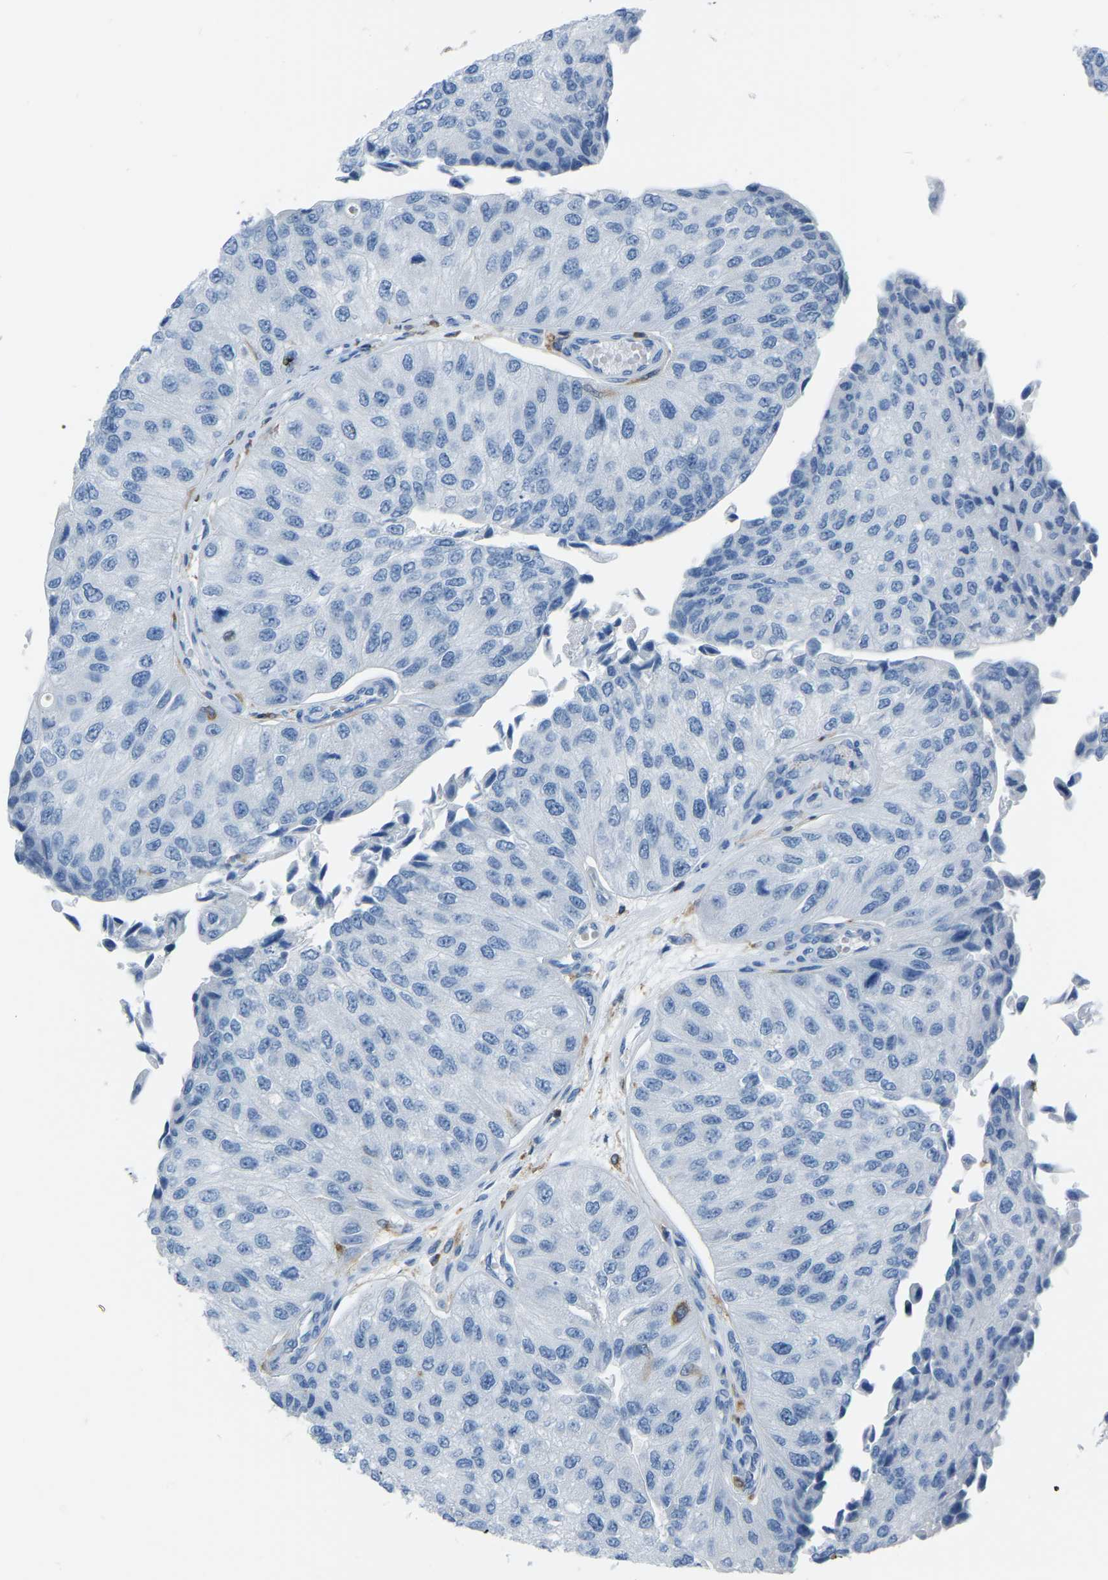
{"staining": {"intensity": "negative", "quantity": "none", "location": "none"}, "tissue": "urothelial cancer", "cell_type": "Tumor cells", "image_type": "cancer", "snomed": [{"axis": "morphology", "description": "Urothelial carcinoma, High grade"}, {"axis": "topography", "description": "Kidney"}, {"axis": "topography", "description": "Urinary bladder"}], "caption": "Tumor cells are negative for protein expression in human high-grade urothelial carcinoma.", "gene": "ARHGAP45", "patient": {"sex": "male", "age": 77}}